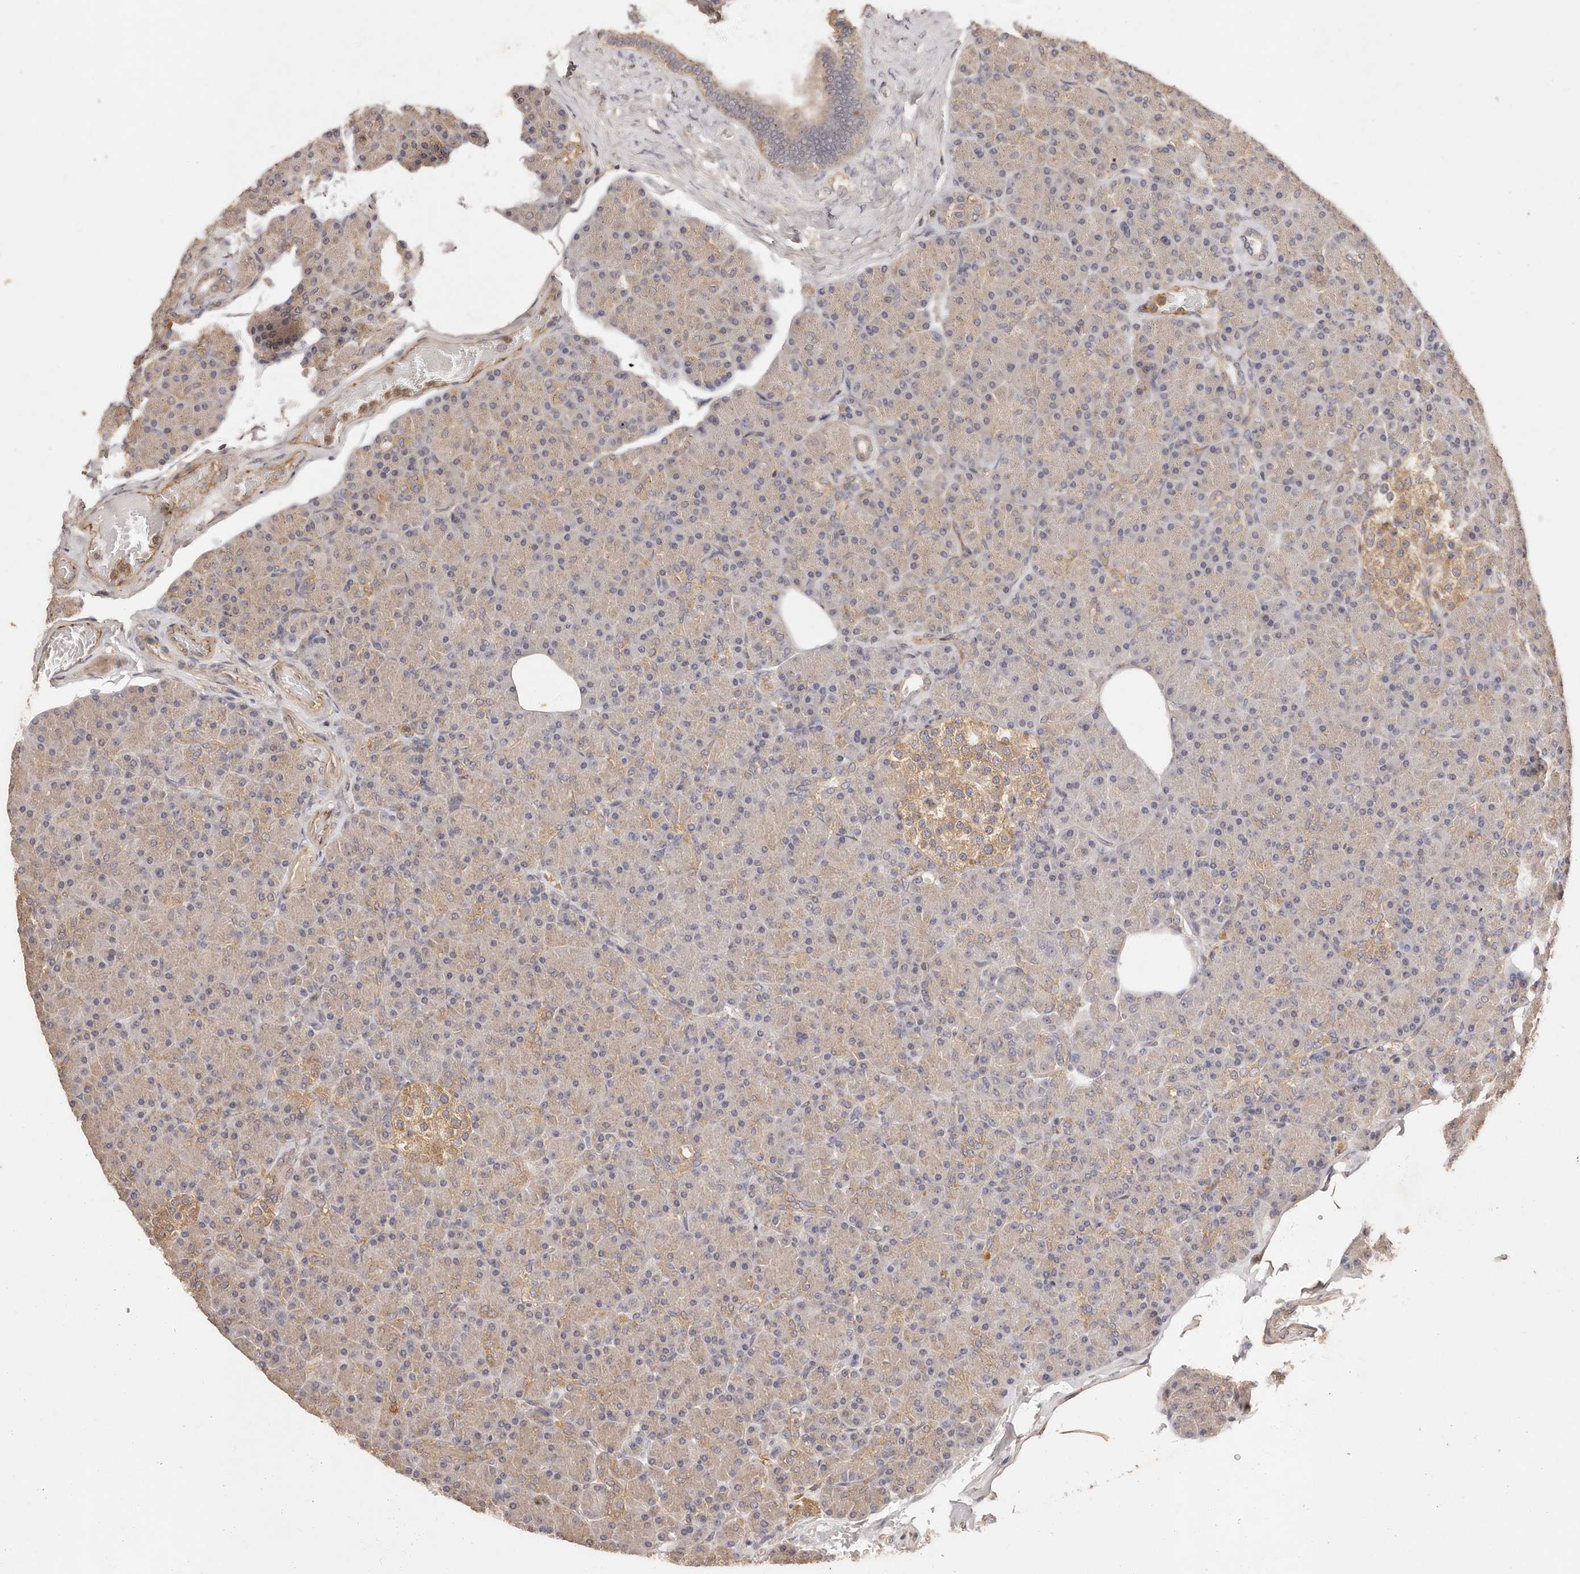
{"staining": {"intensity": "weak", "quantity": "25%-75%", "location": "cytoplasmic/membranous"}, "tissue": "pancreas", "cell_type": "Exocrine glandular cells", "image_type": "normal", "snomed": [{"axis": "morphology", "description": "Normal tissue, NOS"}, {"axis": "topography", "description": "Pancreas"}], "caption": "Exocrine glandular cells display low levels of weak cytoplasmic/membranous staining in about 25%-75% of cells in unremarkable pancreas.", "gene": "CCL14", "patient": {"sex": "female", "age": 43}}